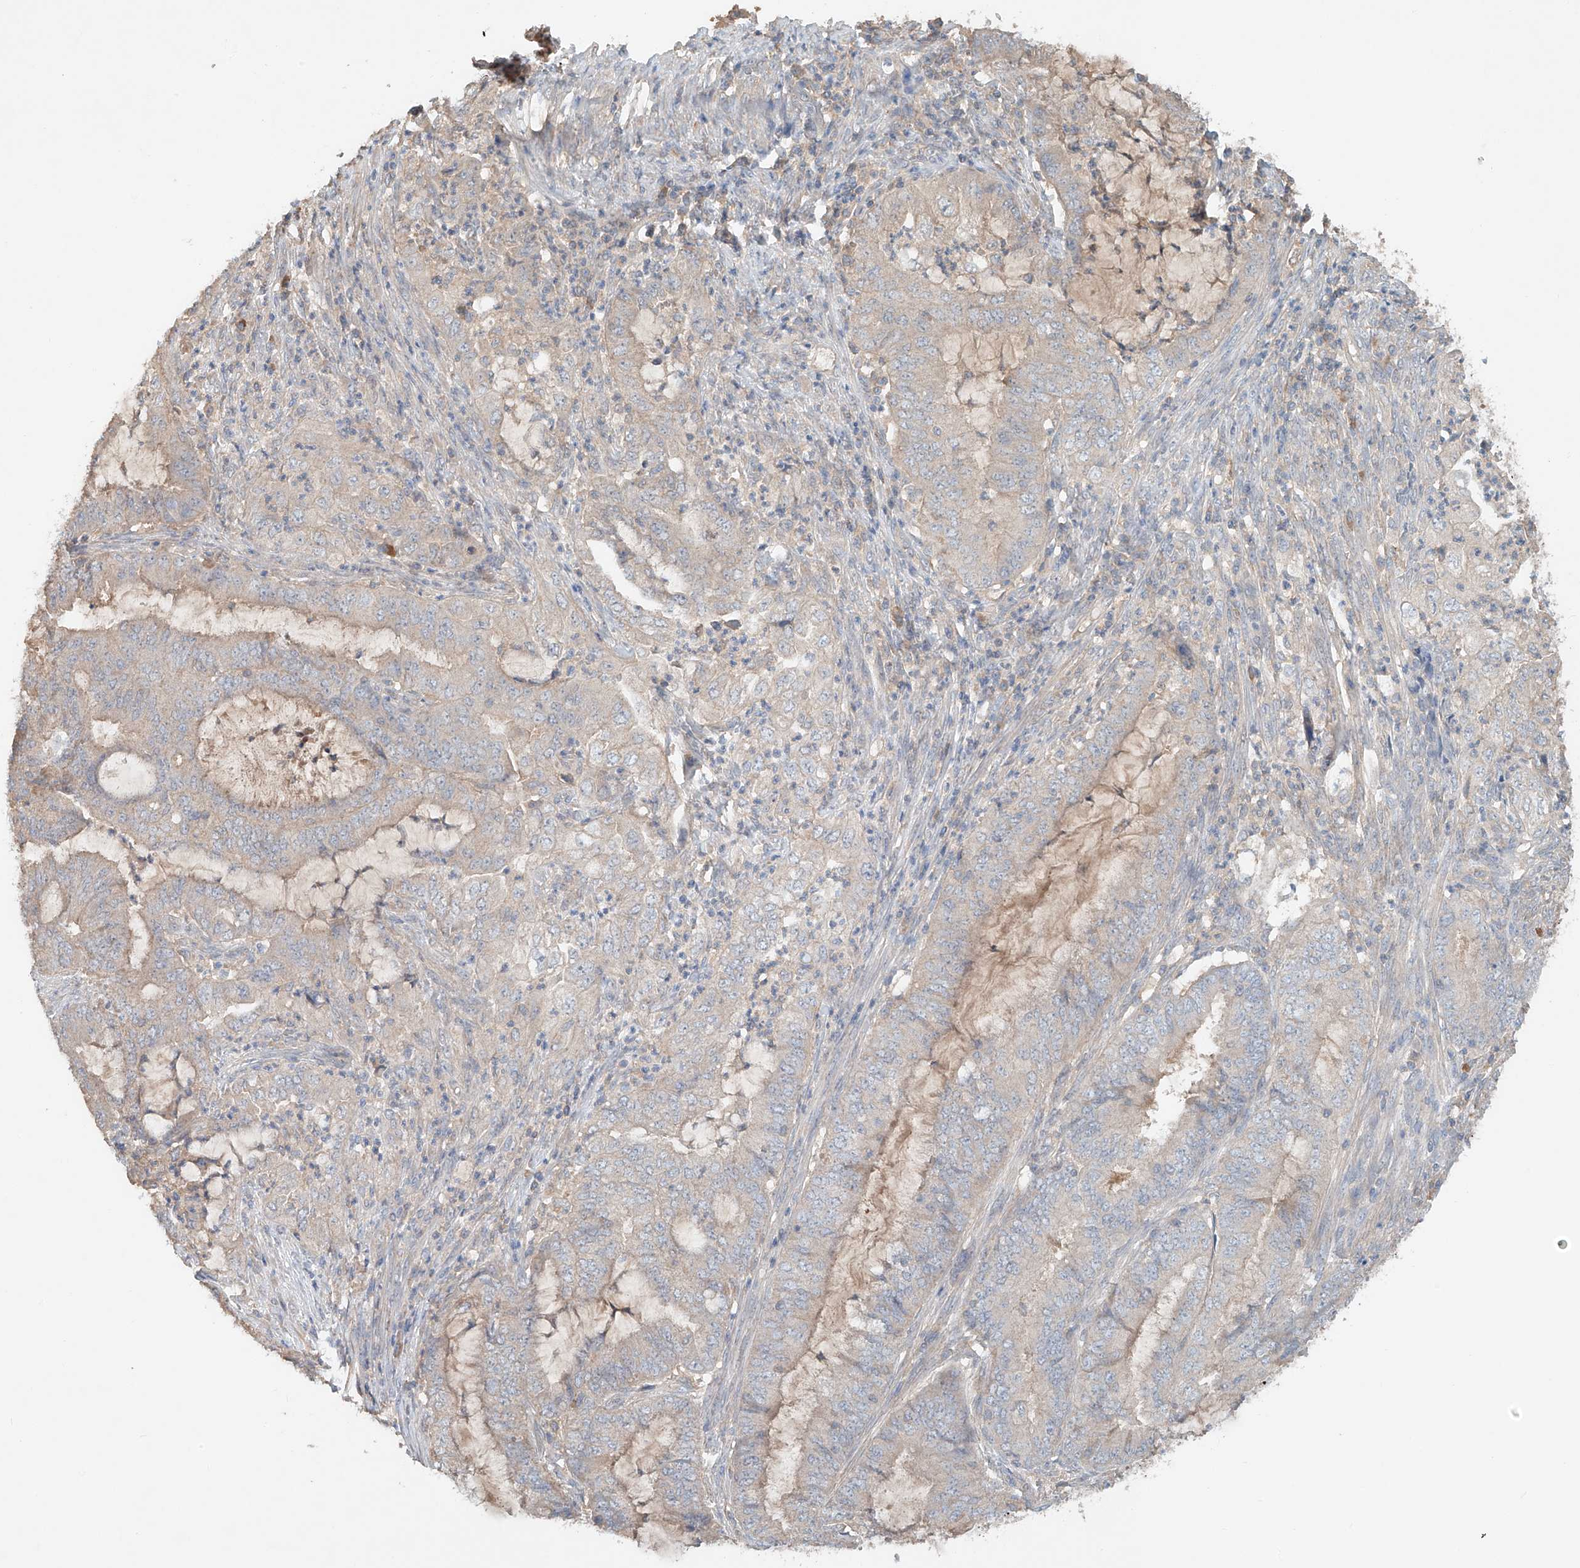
{"staining": {"intensity": "weak", "quantity": "<25%", "location": "cytoplasmic/membranous"}, "tissue": "endometrial cancer", "cell_type": "Tumor cells", "image_type": "cancer", "snomed": [{"axis": "morphology", "description": "Adenocarcinoma, NOS"}, {"axis": "topography", "description": "Endometrium"}], "caption": "Tumor cells show no significant staining in endometrial cancer.", "gene": "GNB1L", "patient": {"sex": "female", "age": 51}}